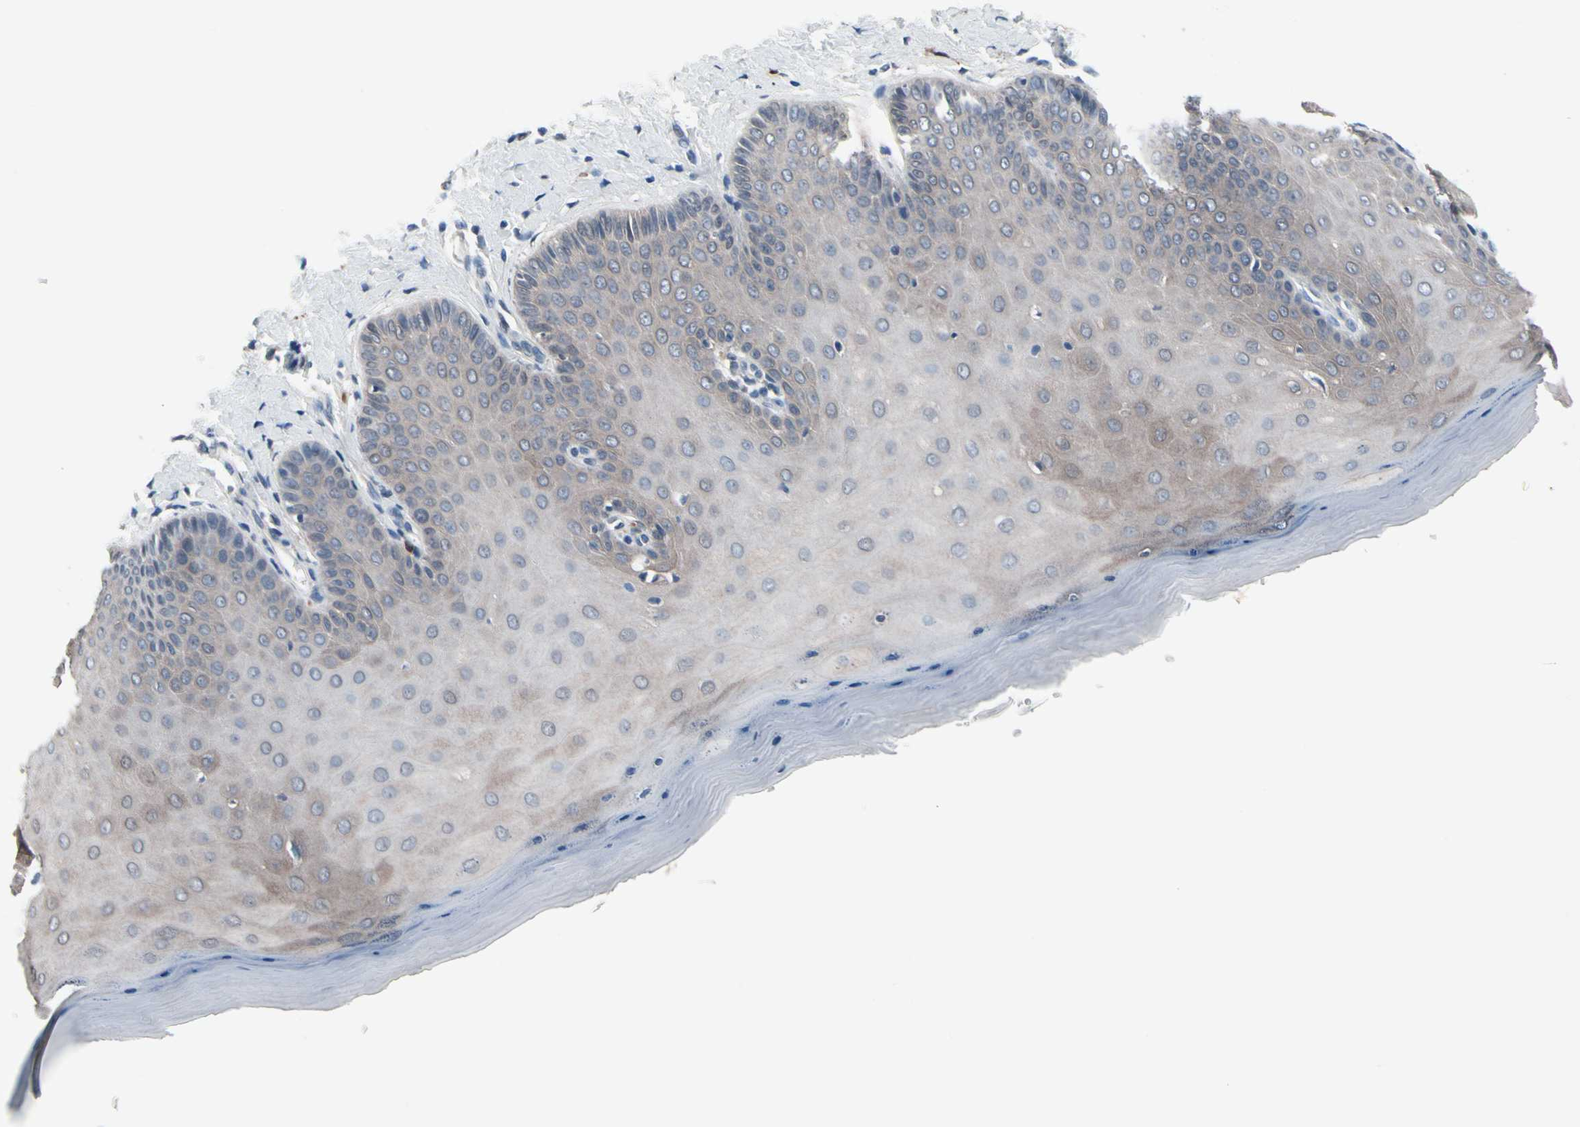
{"staining": {"intensity": "weak", "quantity": ">75%", "location": "cytoplasmic/membranous"}, "tissue": "cervix", "cell_type": "Squamous epithelial cells", "image_type": "normal", "snomed": [{"axis": "morphology", "description": "Normal tissue, NOS"}, {"axis": "topography", "description": "Cervix"}], "caption": "This photomicrograph exhibits immunohistochemistry (IHC) staining of benign human cervix, with low weak cytoplasmic/membranous staining in approximately >75% of squamous epithelial cells.", "gene": "PRDX6", "patient": {"sex": "female", "age": 55}}